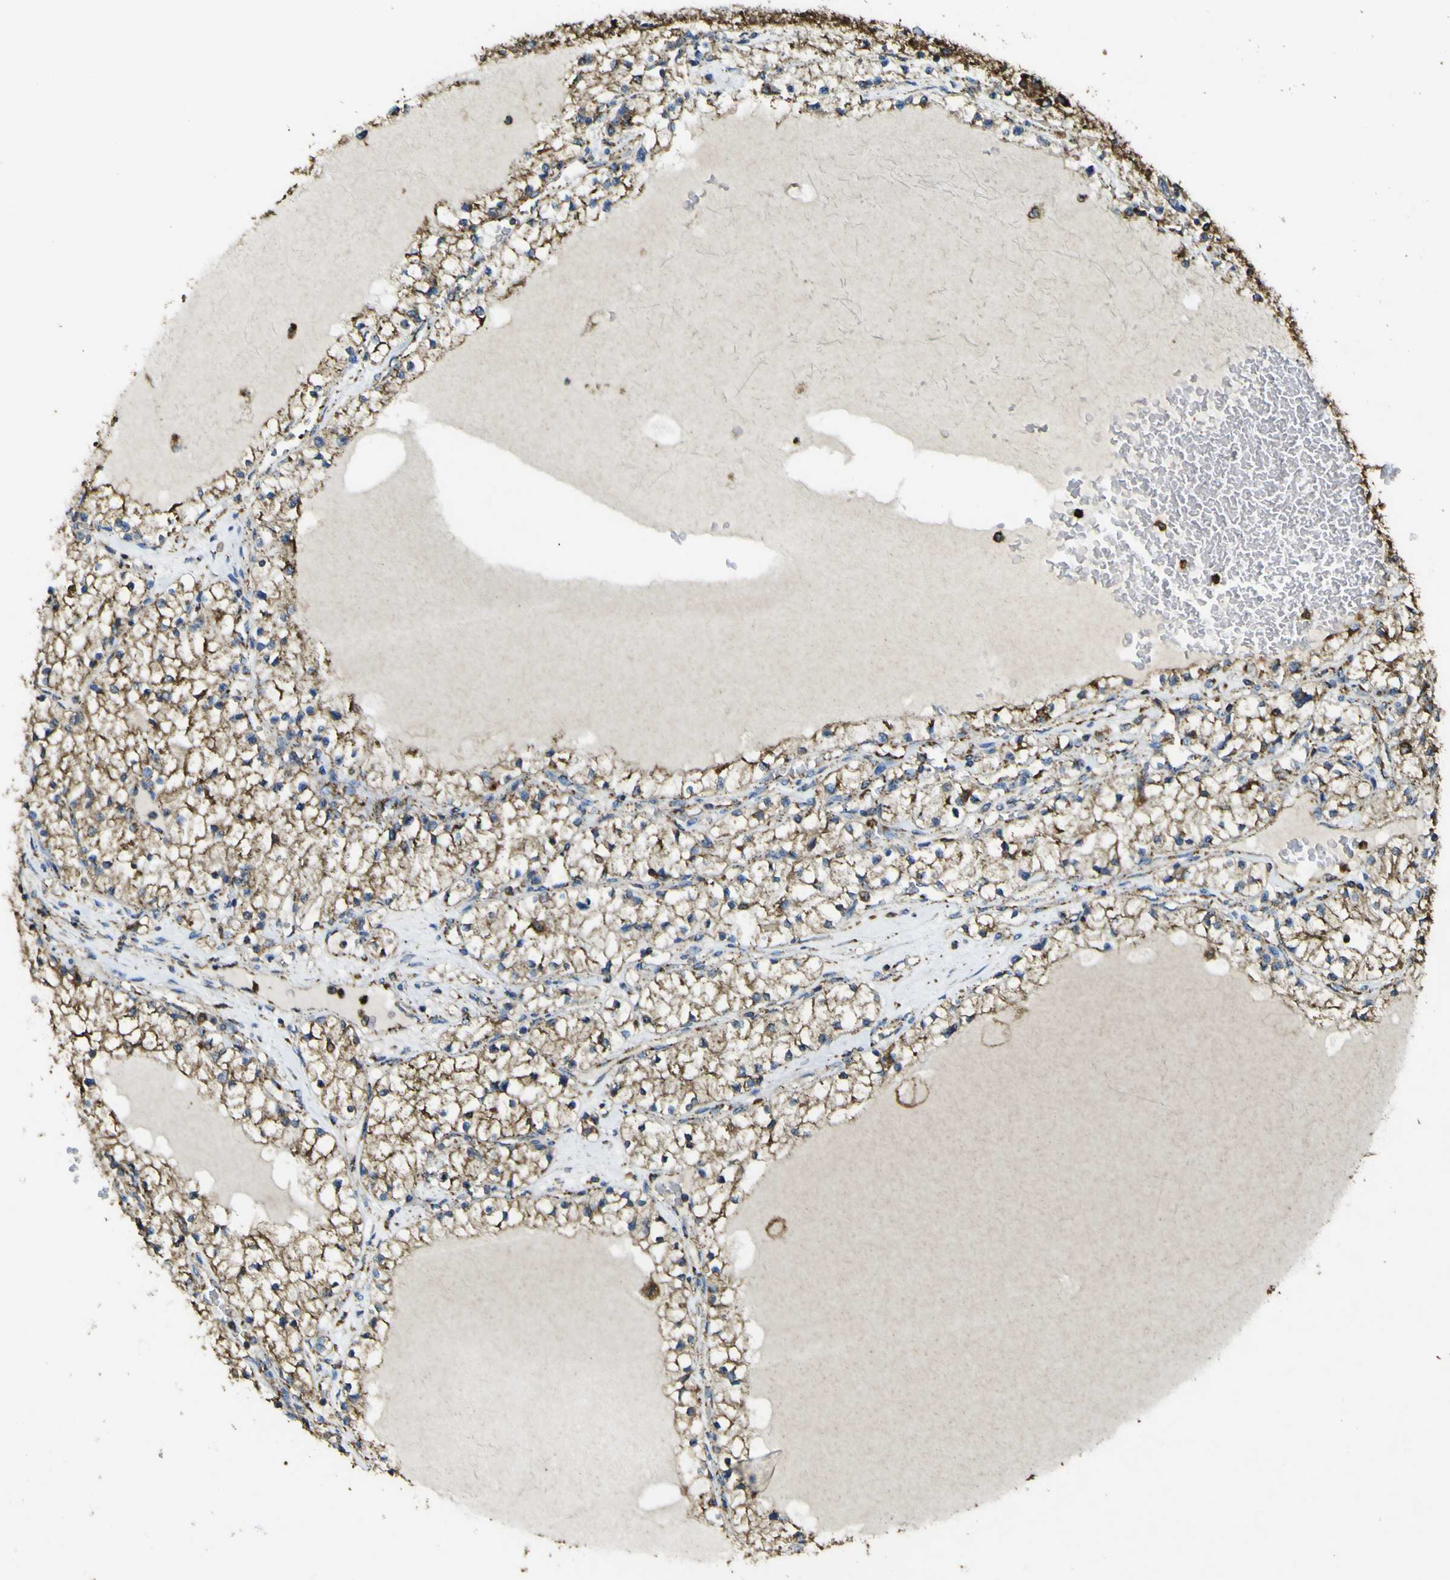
{"staining": {"intensity": "strong", "quantity": ">75%", "location": "cytoplasmic/membranous"}, "tissue": "renal cancer", "cell_type": "Tumor cells", "image_type": "cancer", "snomed": [{"axis": "morphology", "description": "Adenocarcinoma, NOS"}, {"axis": "topography", "description": "Kidney"}], "caption": "Immunohistochemistry histopathology image of human renal cancer (adenocarcinoma) stained for a protein (brown), which reveals high levels of strong cytoplasmic/membranous expression in about >75% of tumor cells.", "gene": "ACSL3", "patient": {"sex": "male", "age": 68}}